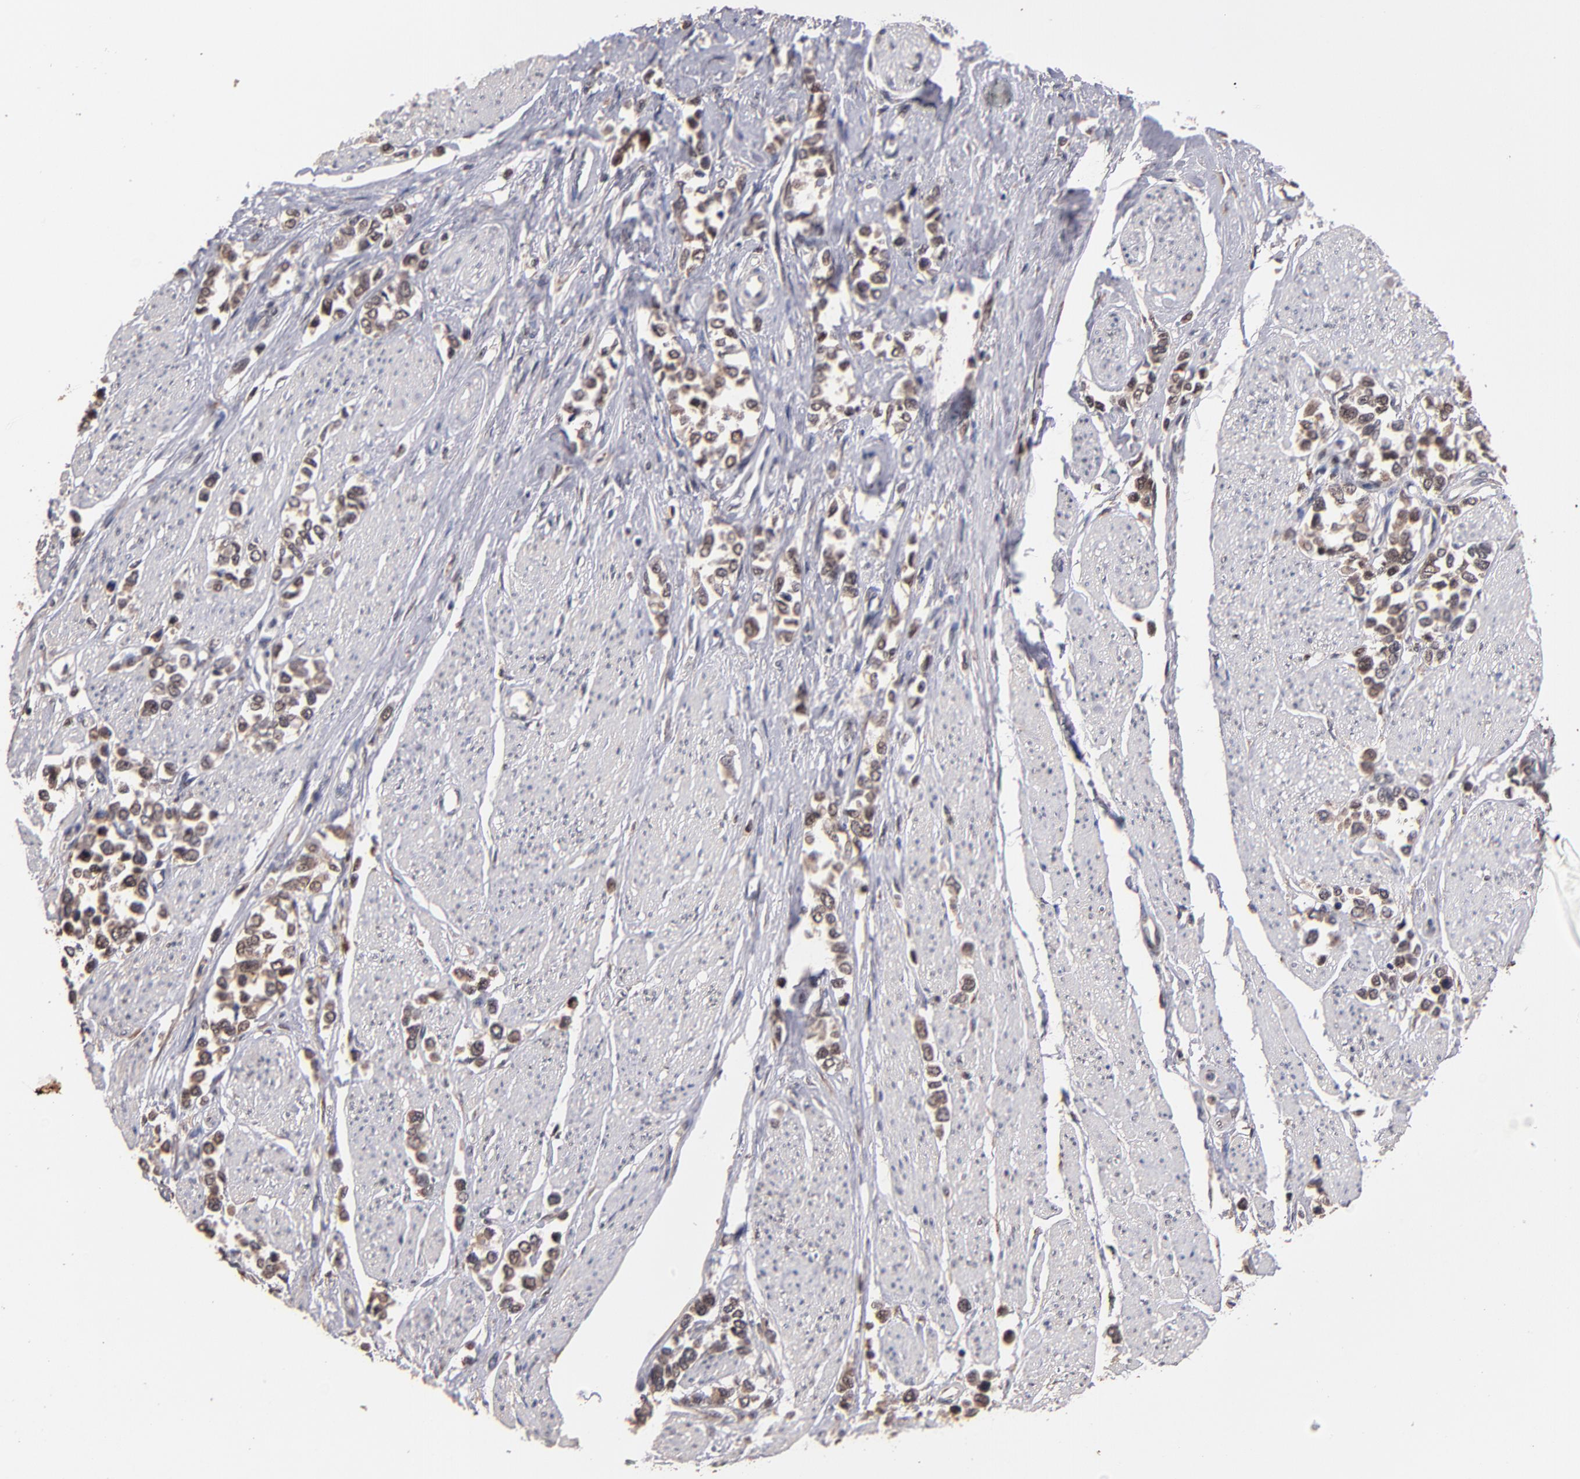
{"staining": {"intensity": "weak", "quantity": ">75%", "location": "nuclear"}, "tissue": "stomach cancer", "cell_type": "Tumor cells", "image_type": "cancer", "snomed": [{"axis": "morphology", "description": "Adenocarcinoma, NOS"}, {"axis": "topography", "description": "Stomach, upper"}], "caption": "A photomicrograph showing weak nuclear positivity in approximately >75% of tumor cells in stomach adenocarcinoma, as visualized by brown immunohistochemical staining.", "gene": "EAPP", "patient": {"sex": "male", "age": 76}}